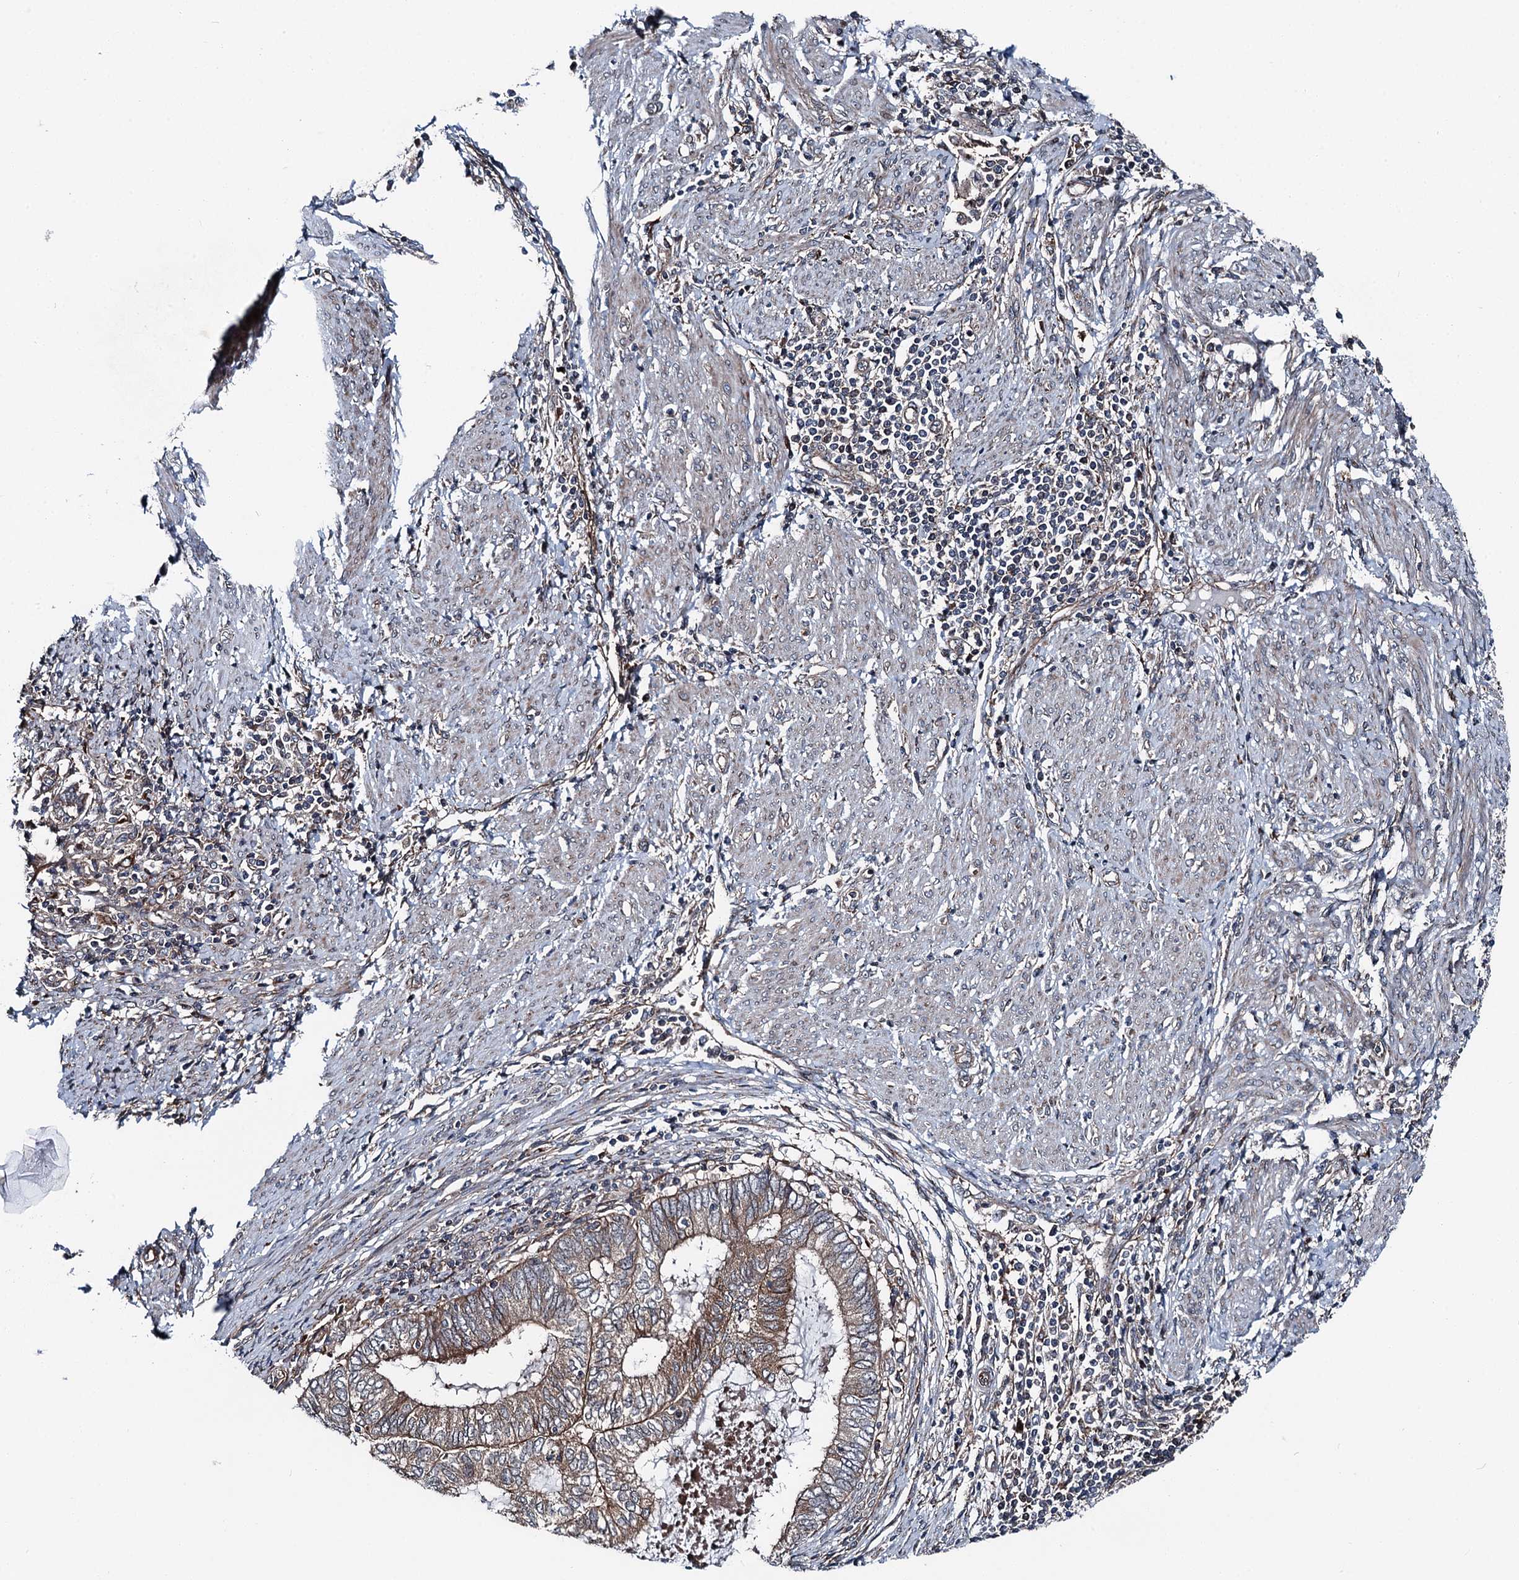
{"staining": {"intensity": "moderate", "quantity": "25%-75%", "location": "cytoplasmic/membranous"}, "tissue": "endometrial cancer", "cell_type": "Tumor cells", "image_type": "cancer", "snomed": [{"axis": "morphology", "description": "Adenocarcinoma, NOS"}, {"axis": "topography", "description": "Uterus"}, {"axis": "topography", "description": "Endometrium"}], "caption": "Immunohistochemistry of human endometrial adenocarcinoma displays medium levels of moderate cytoplasmic/membranous staining in about 25%-75% of tumor cells.", "gene": "POLR1D", "patient": {"sex": "female", "age": 70}}